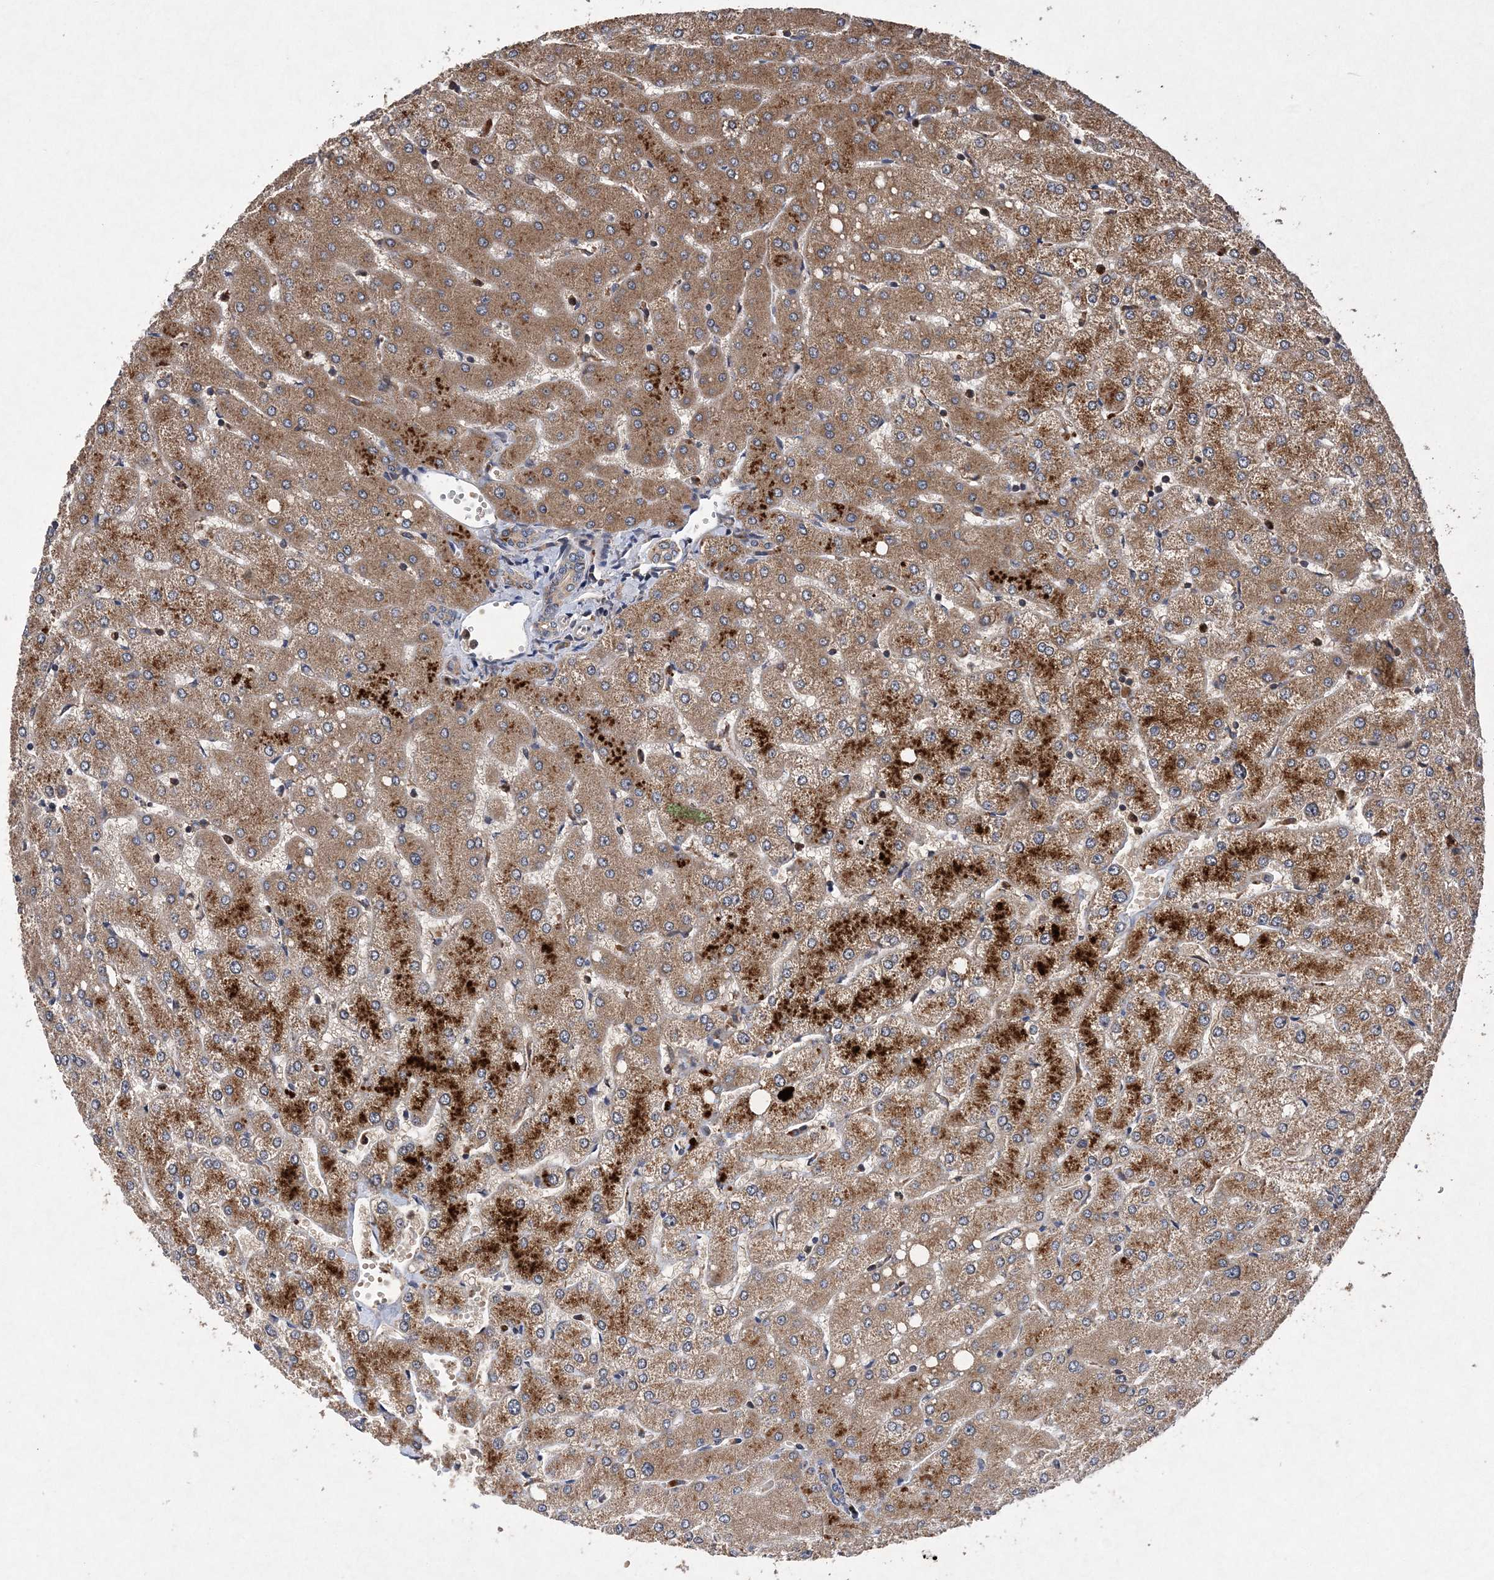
{"staining": {"intensity": "negative", "quantity": "none", "location": "none"}, "tissue": "liver", "cell_type": "Cholangiocytes", "image_type": "normal", "snomed": [{"axis": "morphology", "description": "Normal tissue, NOS"}, {"axis": "topography", "description": "Liver"}], "caption": "This is an immunohistochemistry histopathology image of unremarkable human liver. There is no staining in cholangiocytes.", "gene": "PROSER1", "patient": {"sex": "female", "age": 54}}